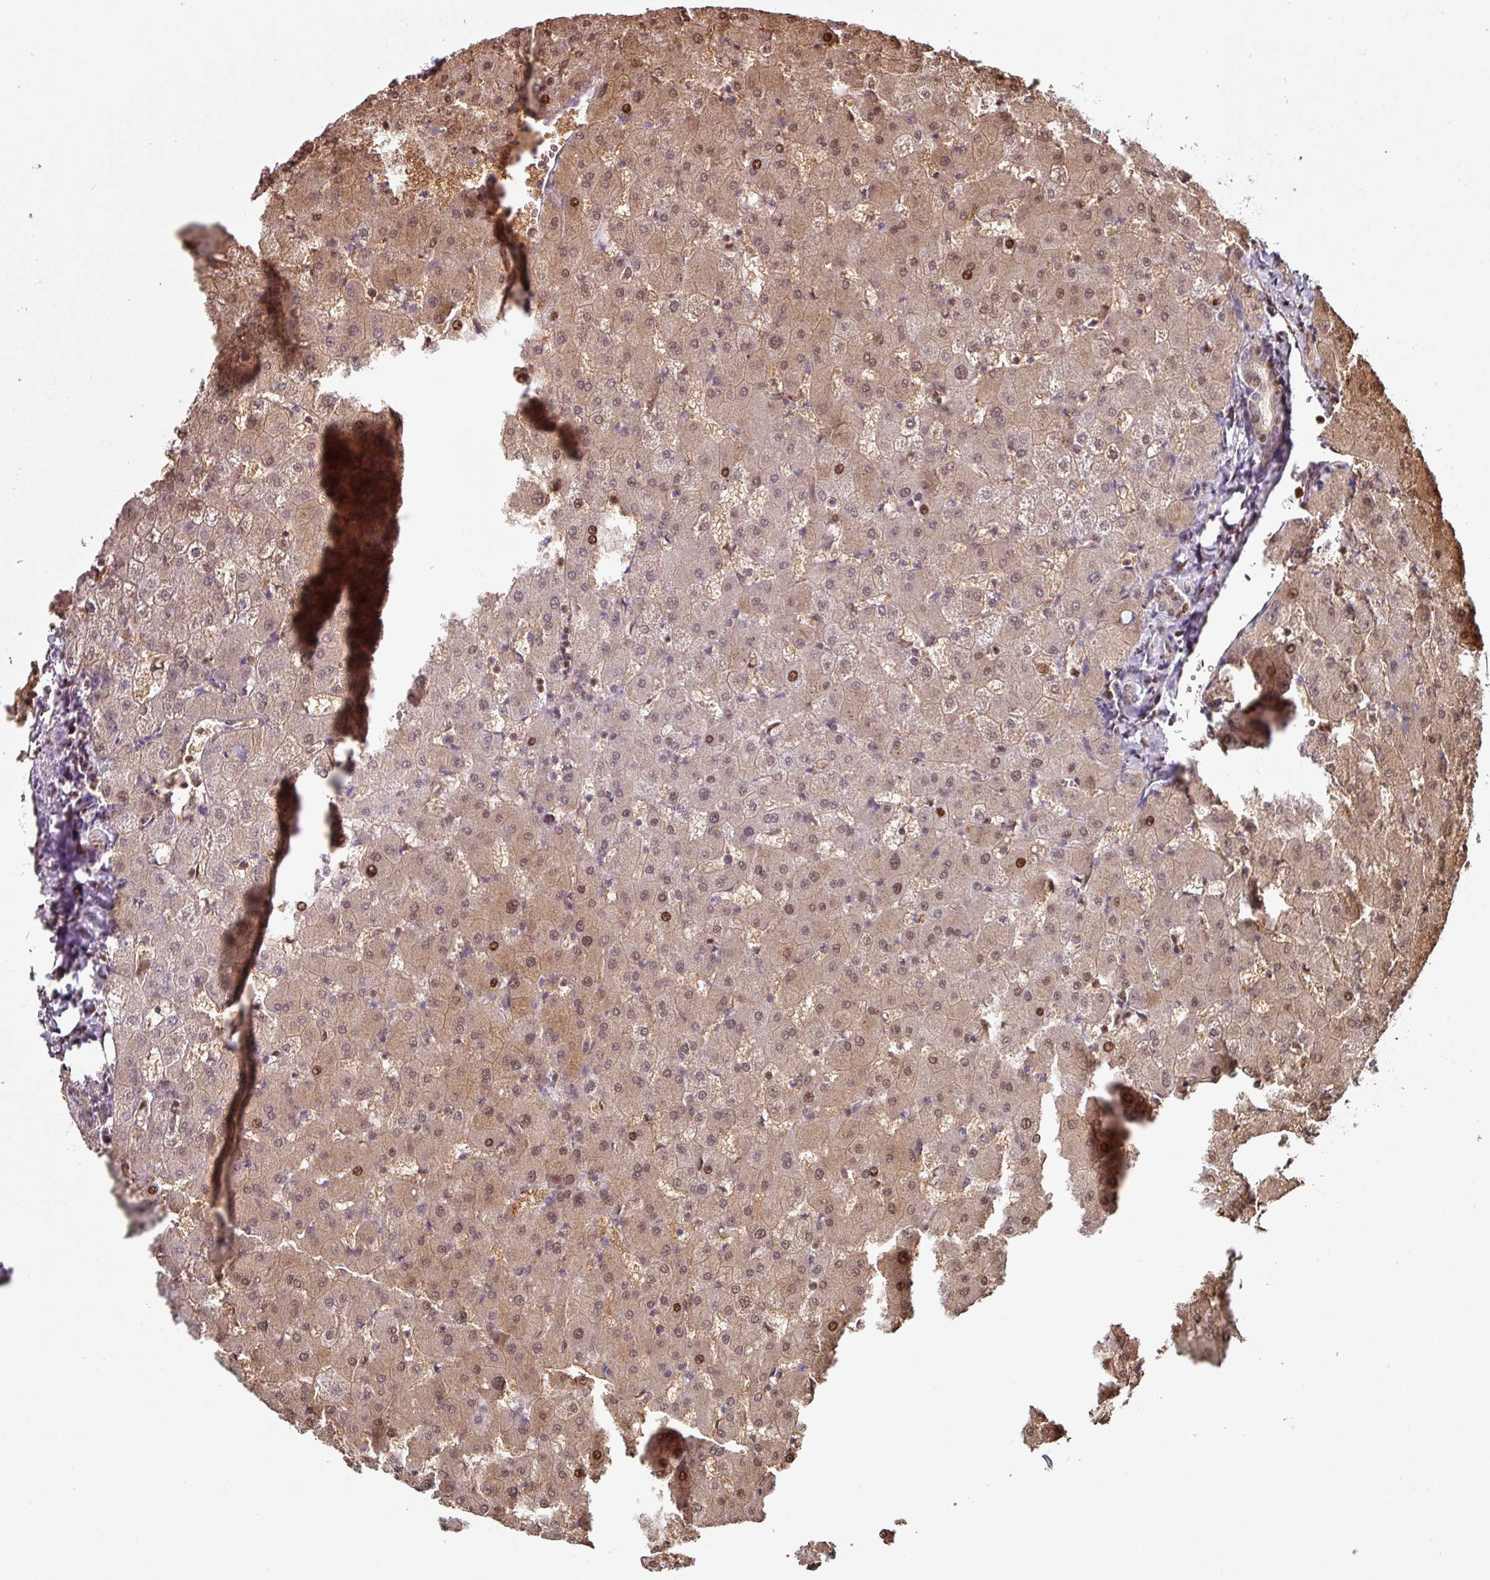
{"staining": {"intensity": "negative", "quantity": "none", "location": "none"}, "tissue": "liver", "cell_type": "Cholangiocytes", "image_type": "normal", "snomed": [{"axis": "morphology", "description": "Normal tissue, NOS"}, {"axis": "topography", "description": "Liver"}], "caption": "The micrograph shows no significant positivity in cholangiocytes of liver. The staining was performed using DAB (3,3'-diaminobenzidine) to visualize the protein expression in brown, while the nuclei were stained in blue with hematoxylin (Magnification: 20x).", "gene": "ANO9", "patient": {"sex": "female", "age": 63}}